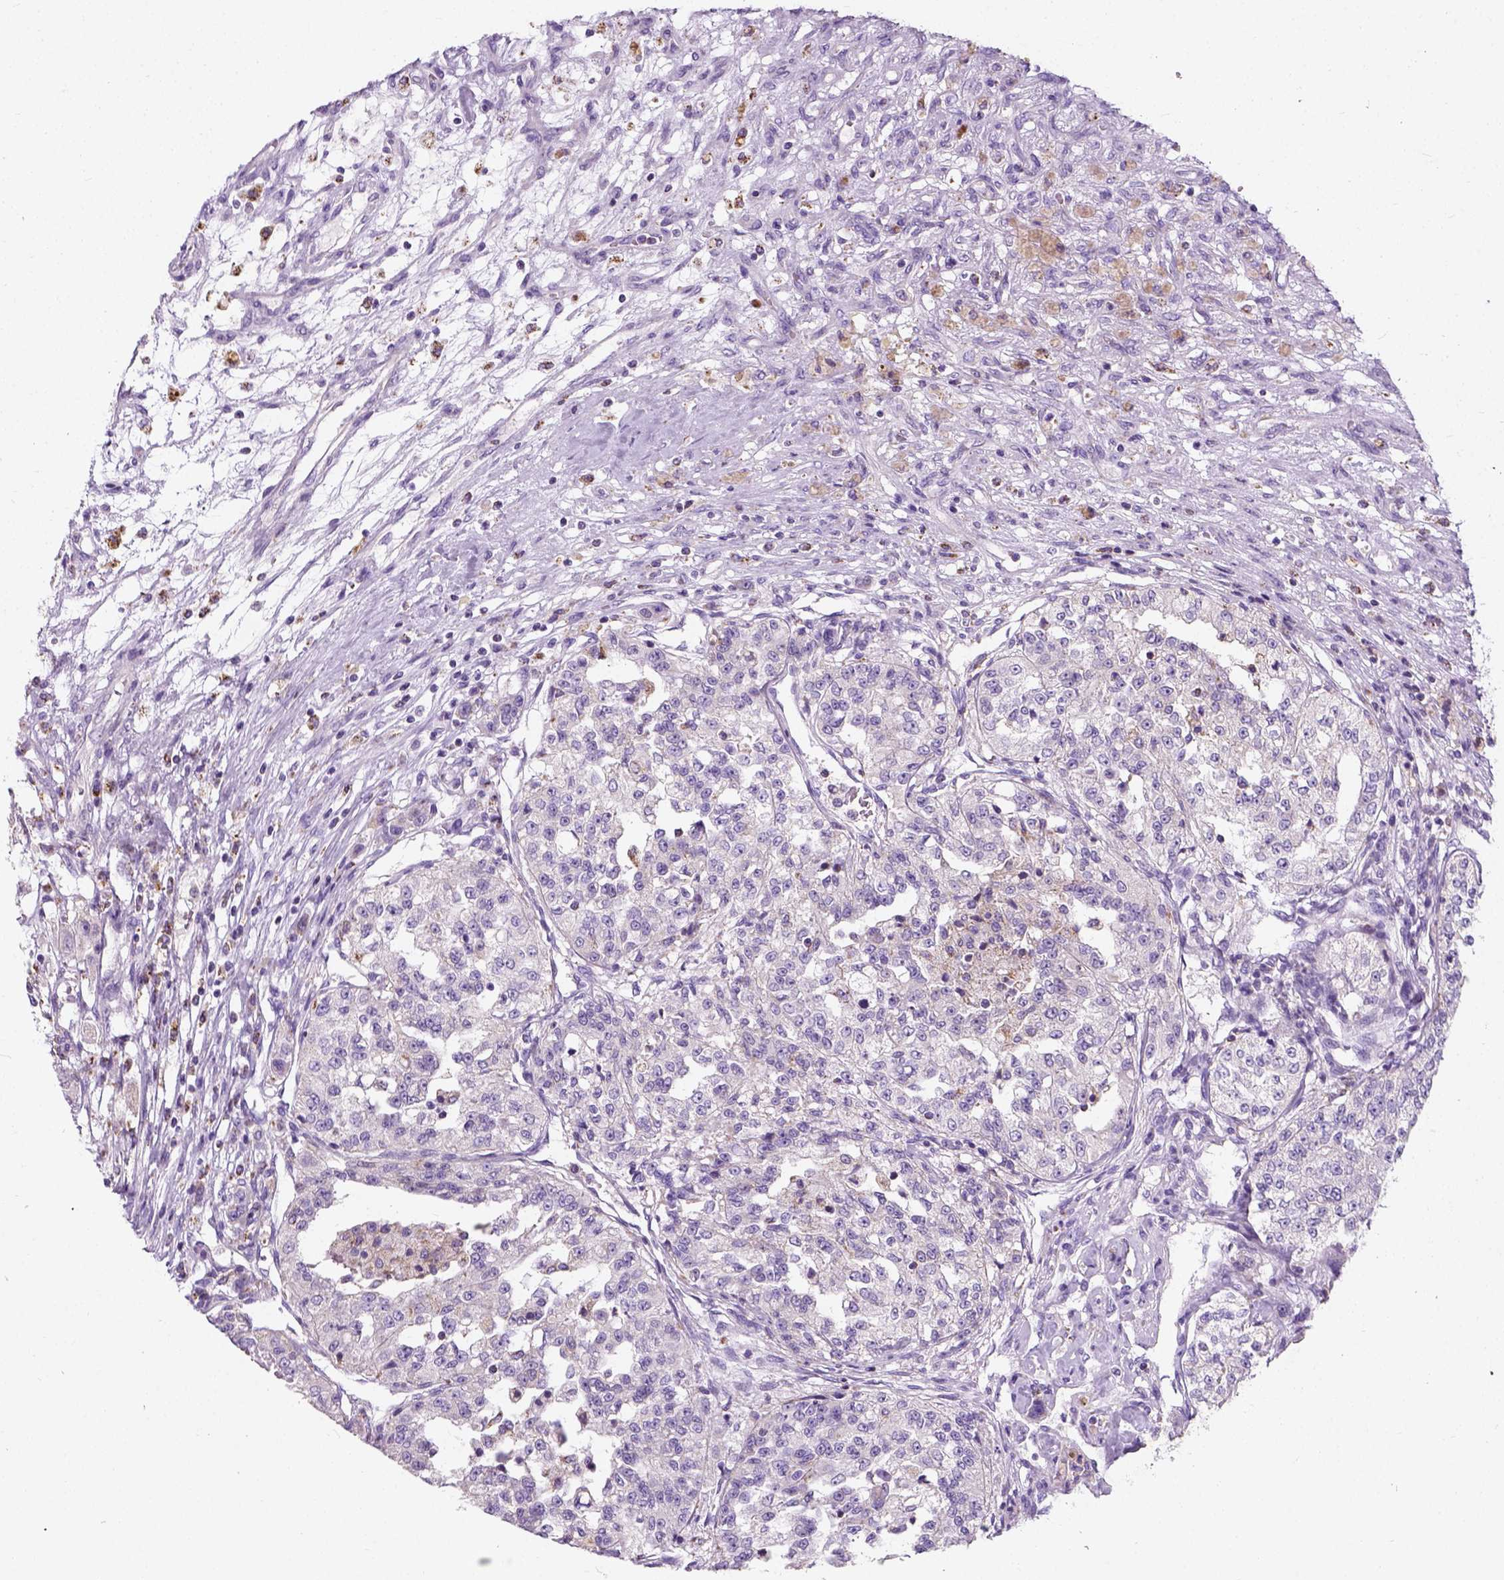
{"staining": {"intensity": "negative", "quantity": "none", "location": "none"}, "tissue": "renal cancer", "cell_type": "Tumor cells", "image_type": "cancer", "snomed": [{"axis": "morphology", "description": "Adenocarcinoma, NOS"}, {"axis": "topography", "description": "Kidney"}], "caption": "Tumor cells are negative for protein expression in human renal cancer.", "gene": "CHODL", "patient": {"sex": "female", "age": 63}}